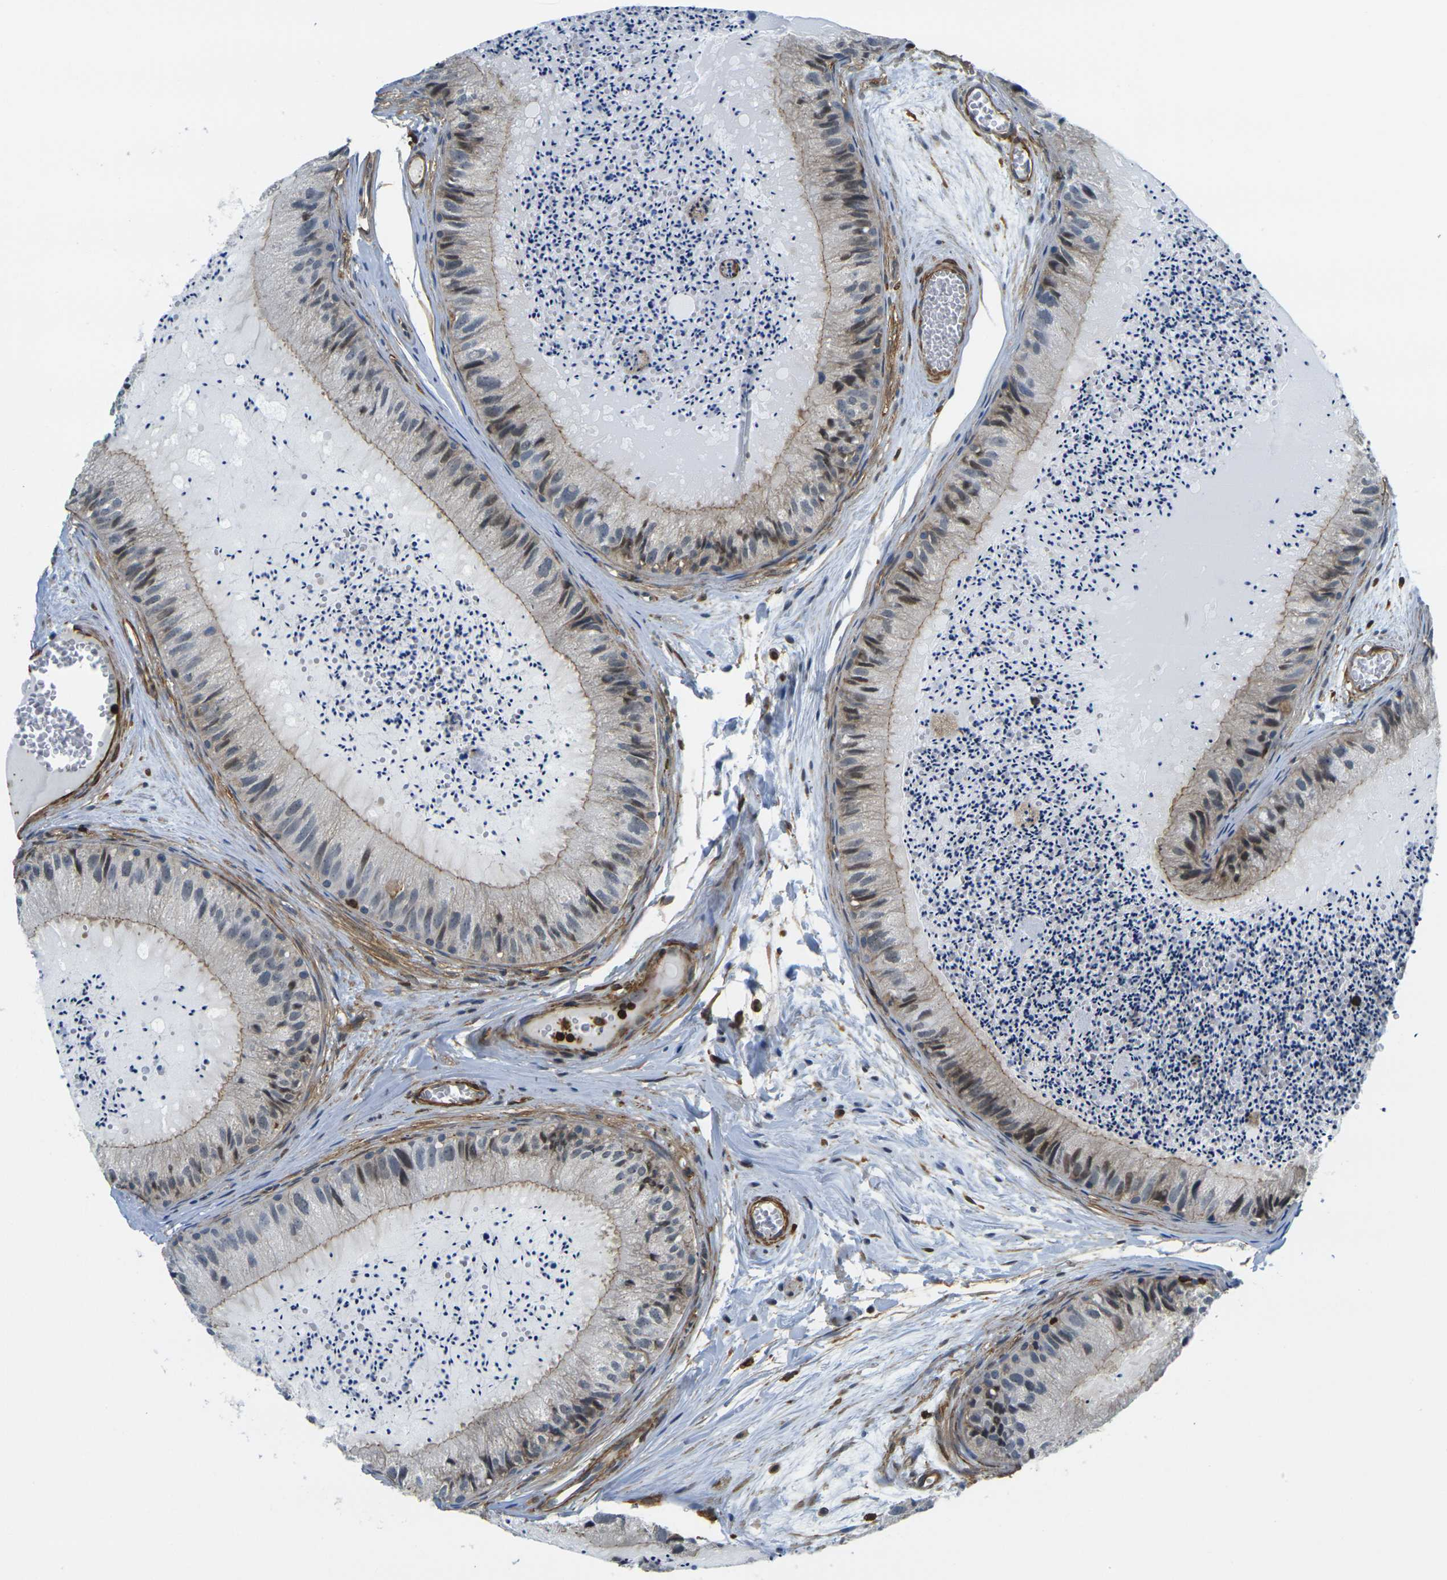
{"staining": {"intensity": "weak", "quantity": "25%-75%", "location": "cytoplasmic/membranous"}, "tissue": "epididymis", "cell_type": "Glandular cells", "image_type": "normal", "snomed": [{"axis": "morphology", "description": "Normal tissue, NOS"}, {"axis": "topography", "description": "Epididymis"}], "caption": "DAB (3,3'-diaminobenzidine) immunohistochemical staining of benign epididymis demonstrates weak cytoplasmic/membranous protein staining in about 25%-75% of glandular cells.", "gene": "LASP1", "patient": {"sex": "male", "age": 31}}